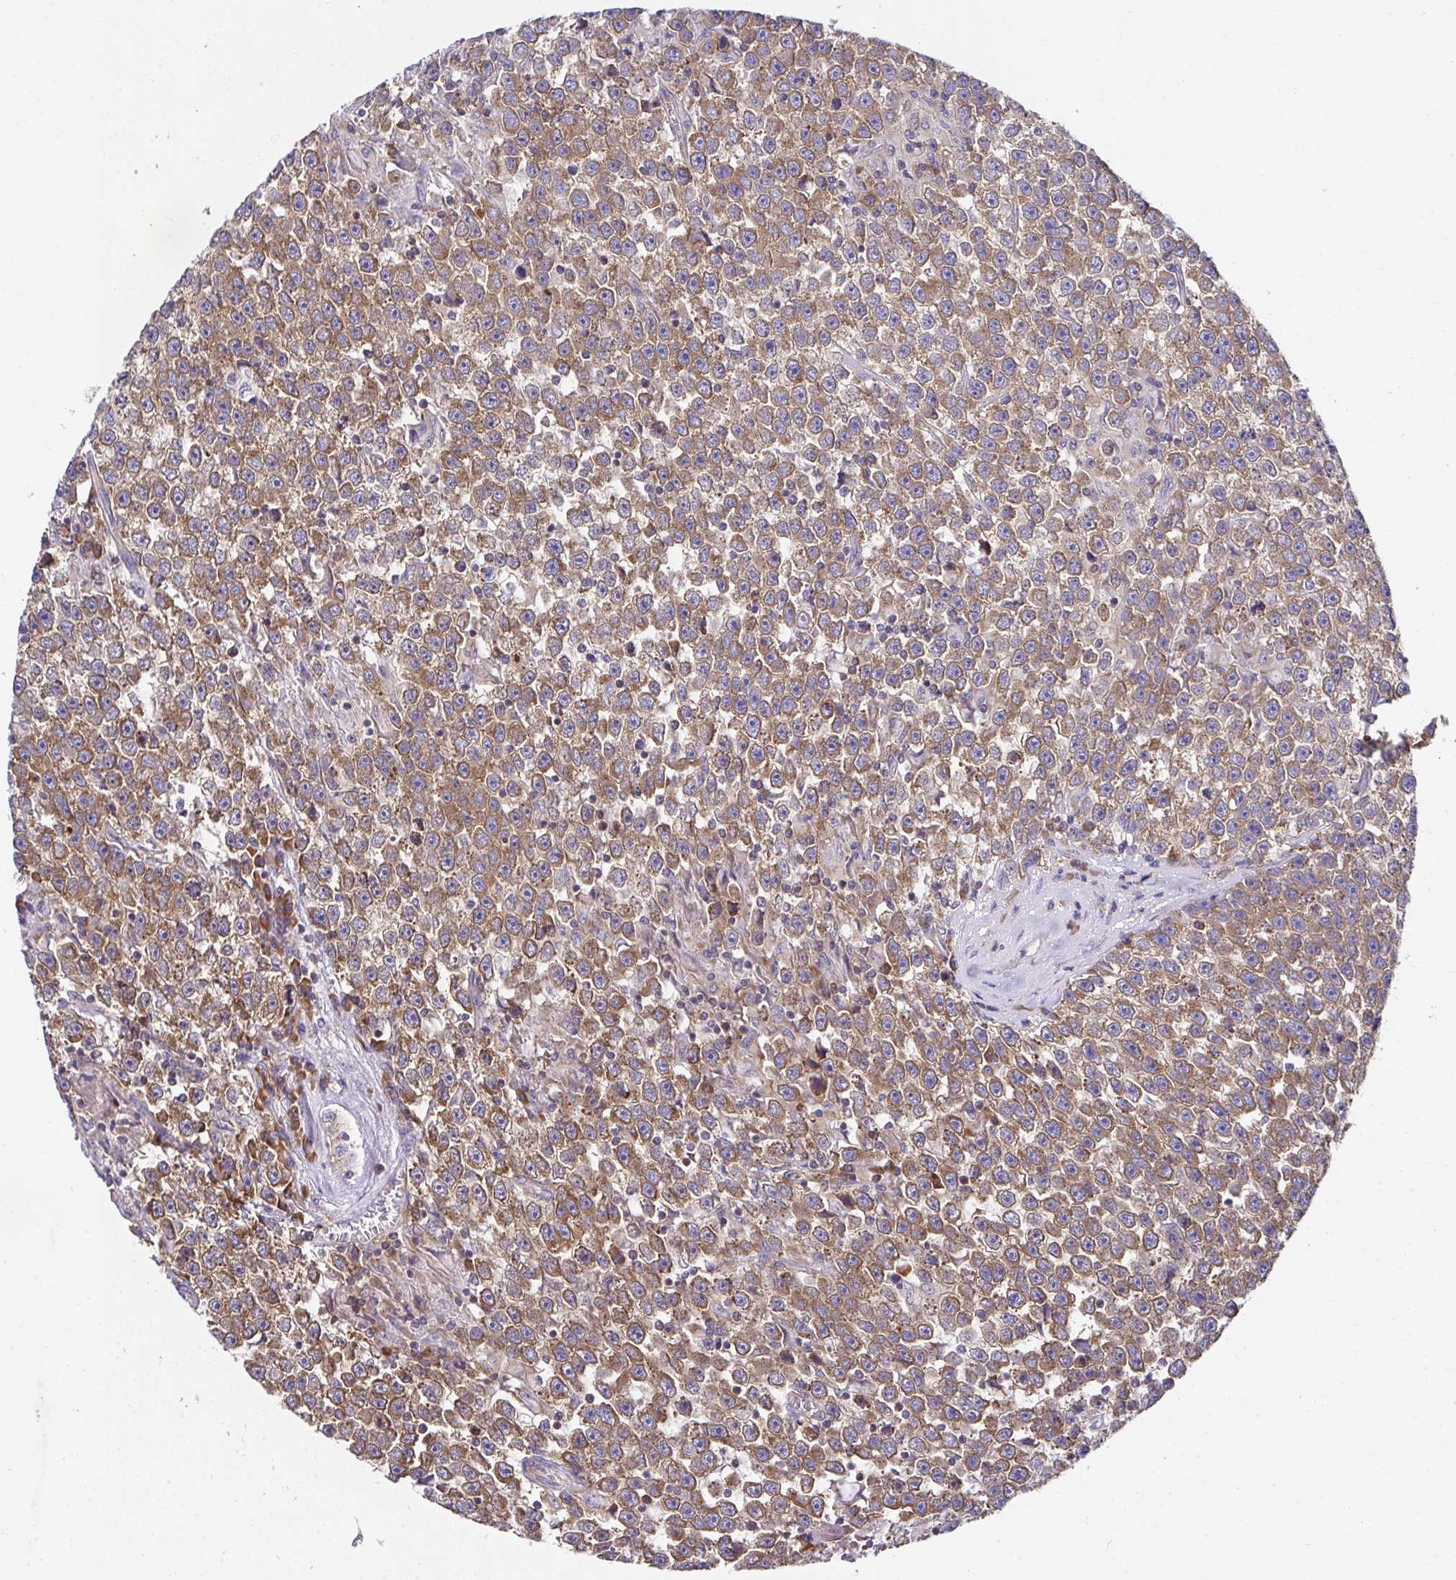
{"staining": {"intensity": "moderate", "quantity": ">75%", "location": "cytoplasmic/membranous"}, "tissue": "testis cancer", "cell_type": "Tumor cells", "image_type": "cancer", "snomed": [{"axis": "morphology", "description": "Seminoma, NOS"}, {"axis": "topography", "description": "Testis"}], "caption": "The histopathology image demonstrates staining of seminoma (testis), revealing moderate cytoplasmic/membranous protein positivity (brown color) within tumor cells. (Stains: DAB in brown, nuclei in blue, Microscopy: brightfield microscopy at high magnification).", "gene": "RPS7", "patient": {"sex": "male", "age": 31}}